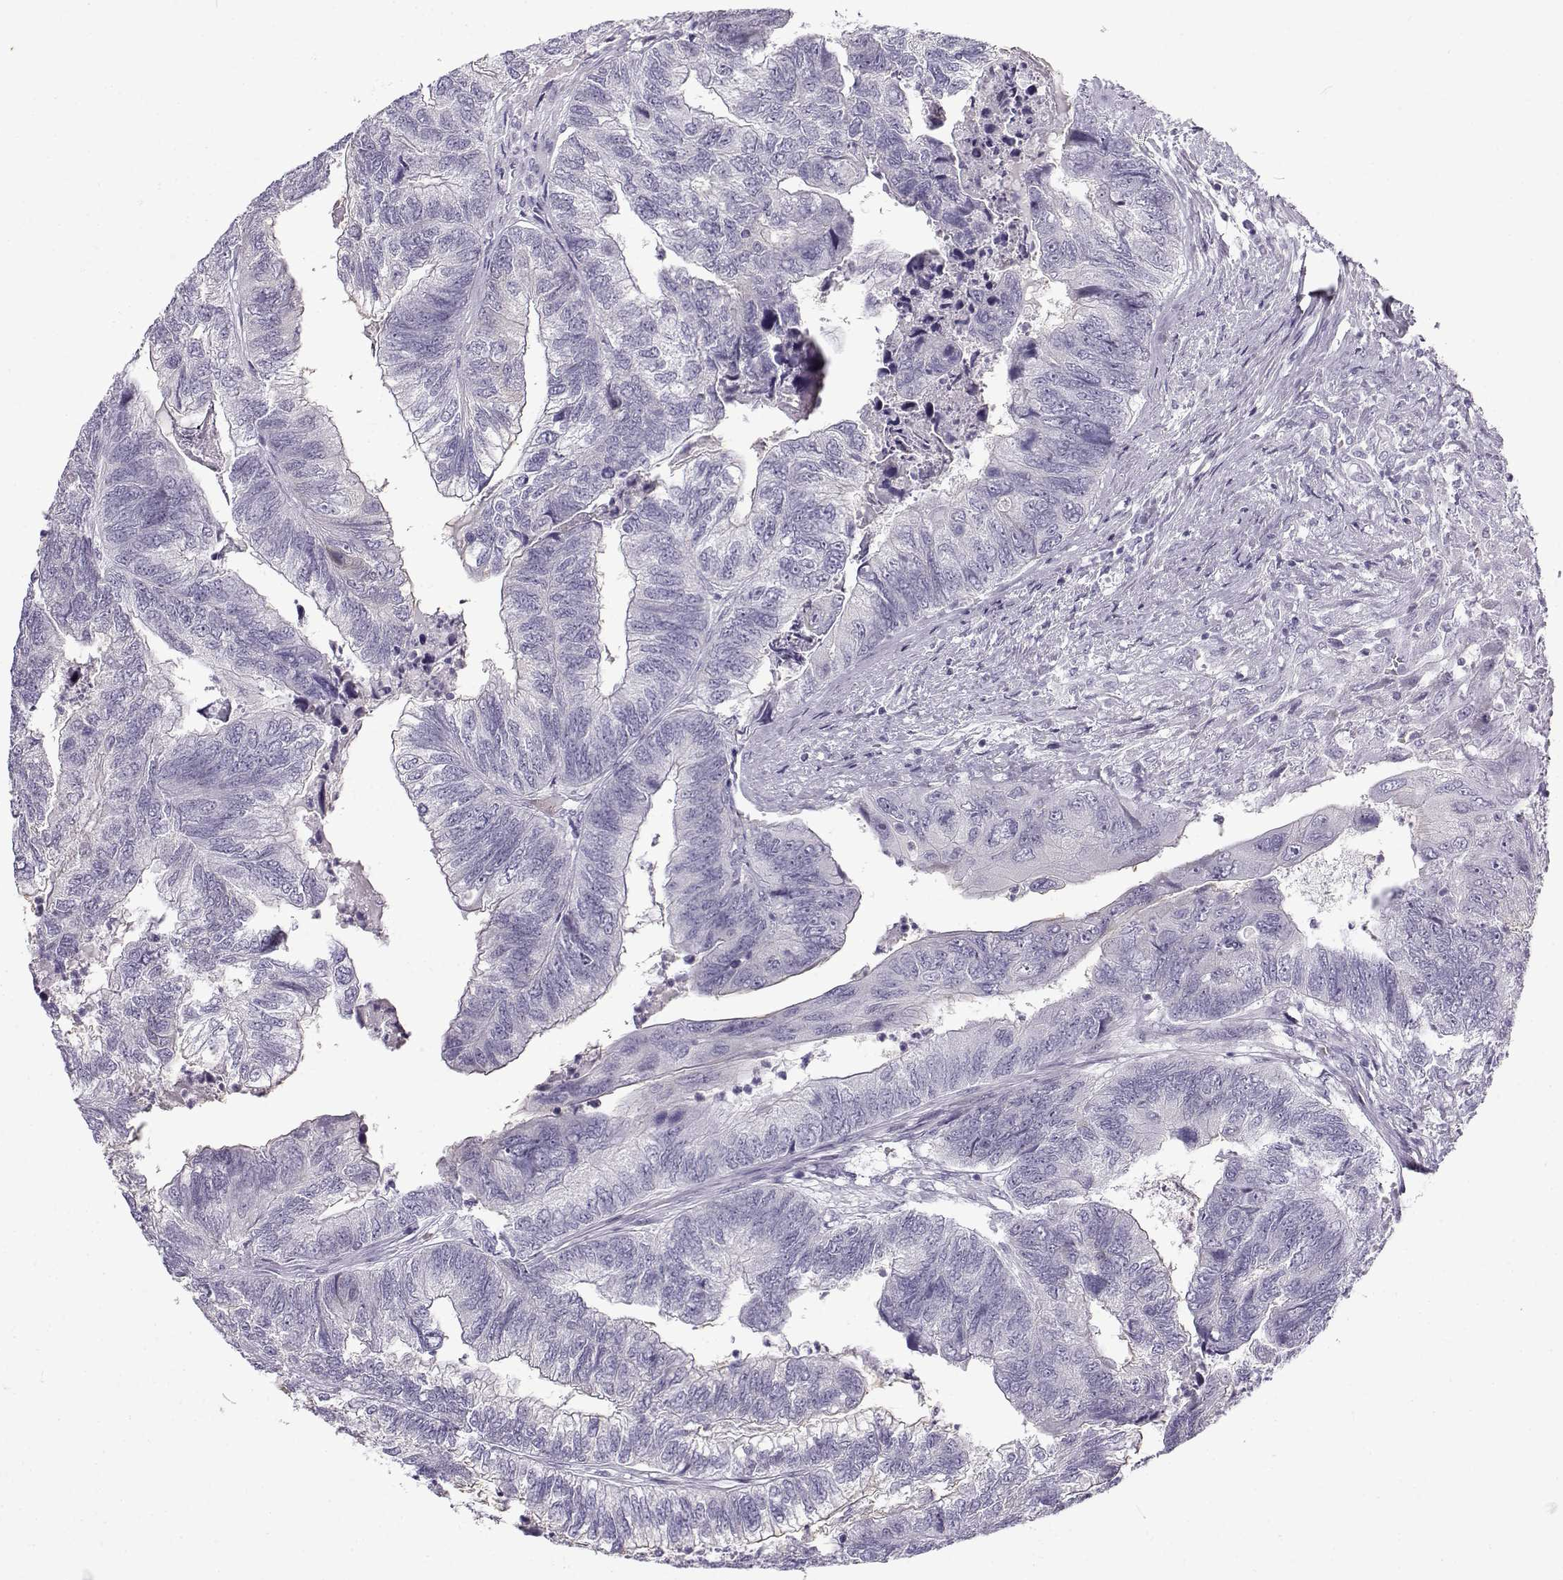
{"staining": {"intensity": "negative", "quantity": "none", "location": "none"}, "tissue": "colorectal cancer", "cell_type": "Tumor cells", "image_type": "cancer", "snomed": [{"axis": "morphology", "description": "Adenocarcinoma, NOS"}, {"axis": "topography", "description": "Colon"}], "caption": "A high-resolution photomicrograph shows IHC staining of colorectal adenocarcinoma, which reveals no significant expression in tumor cells. The staining is performed using DAB brown chromogen with nuclei counter-stained in using hematoxylin.", "gene": "GTSF1L", "patient": {"sex": "female", "age": 67}}